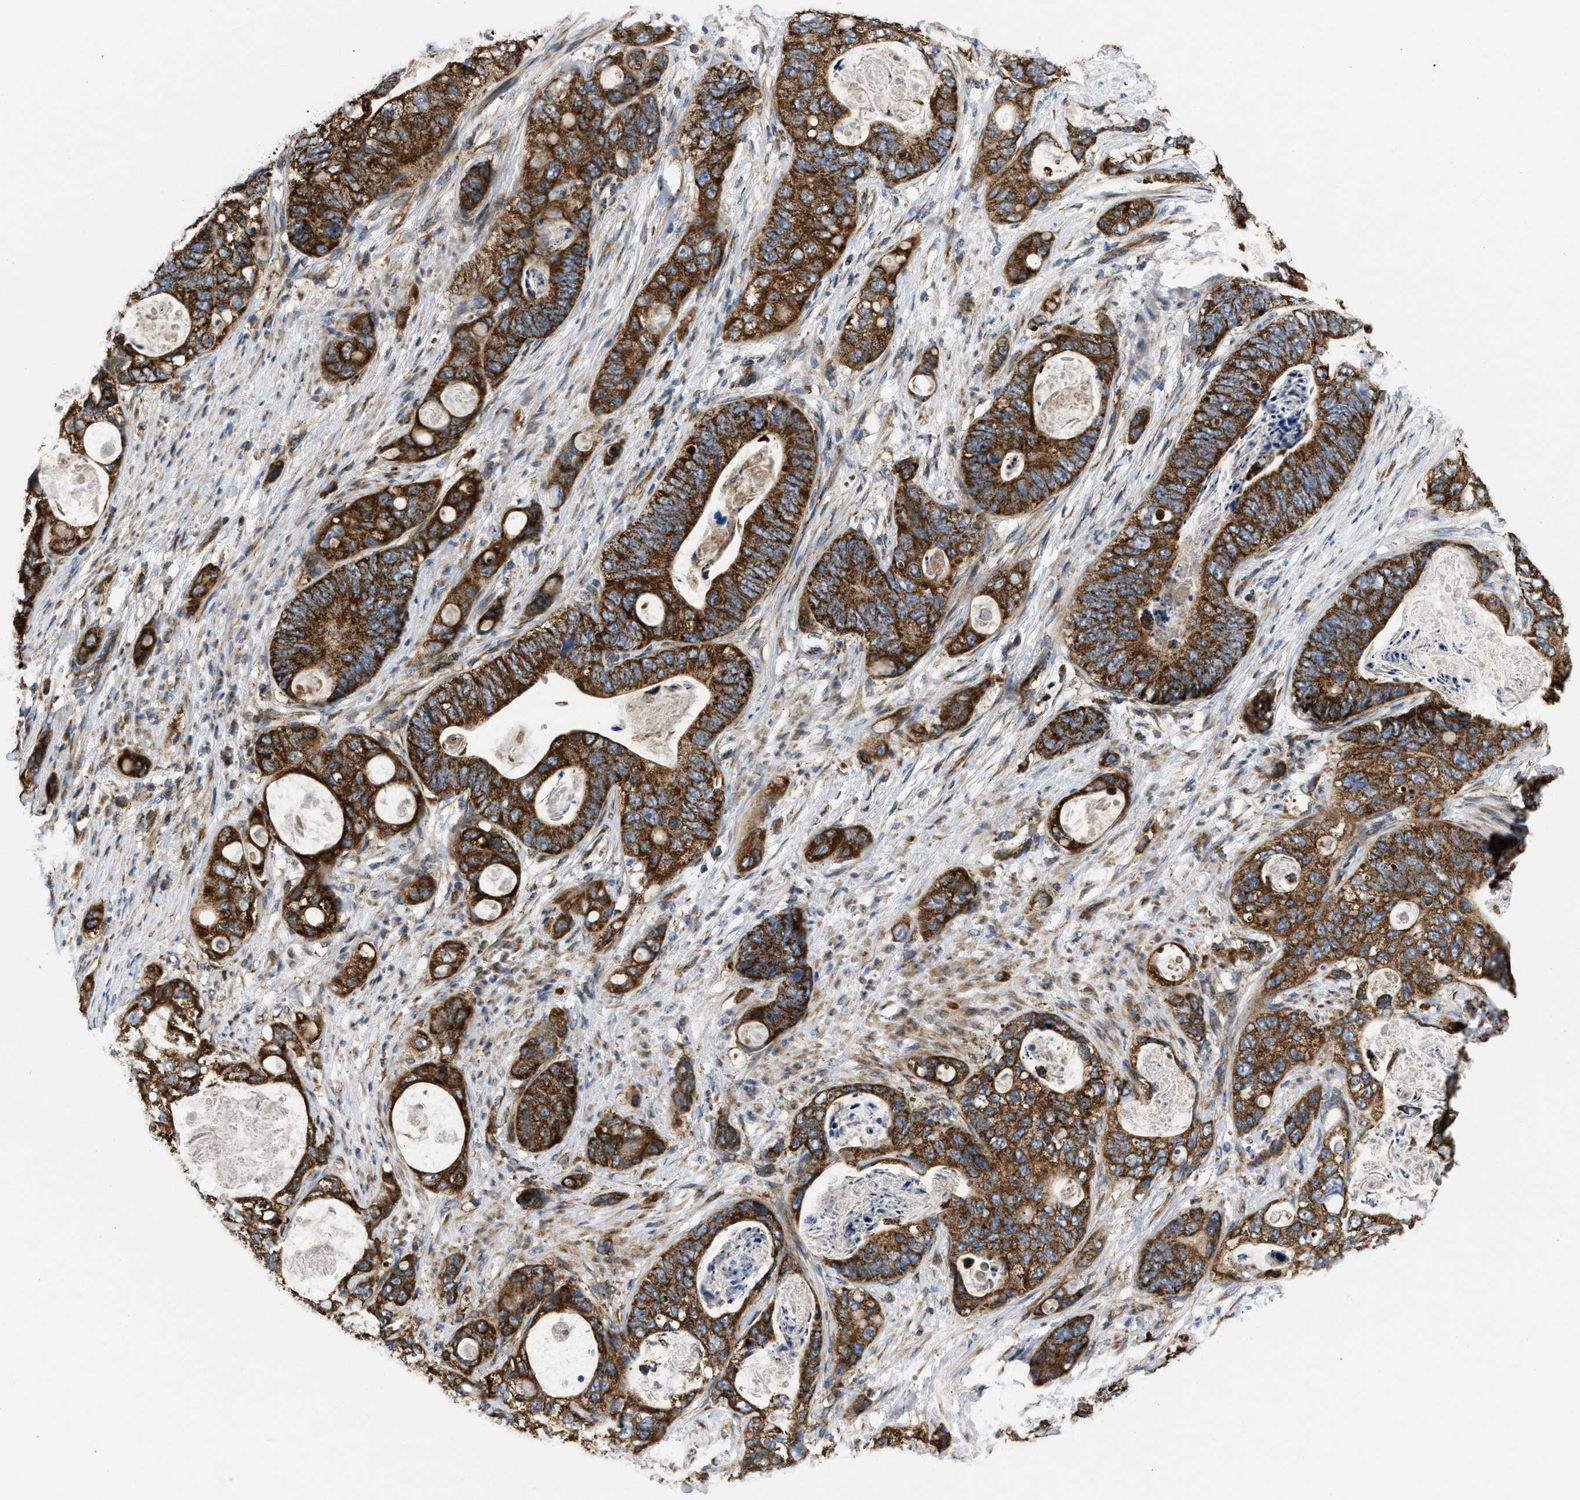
{"staining": {"intensity": "strong", "quantity": ">75%", "location": "cytoplasmic/membranous"}, "tissue": "stomach cancer", "cell_type": "Tumor cells", "image_type": "cancer", "snomed": [{"axis": "morphology", "description": "Normal tissue, NOS"}, {"axis": "morphology", "description": "Adenocarcinoma, NOS"}, {"axis": "topography", "description": "Stomach"}], "caption": "Approximately >75% of tumor cells in stomach adenocarcinoma demonstrate strong cytoplasmic/membranous protein positivity as visualized by brown immunohistochemical staining.", "gene": "OPTN", "patient": {"sex": "female", "age": 89}}